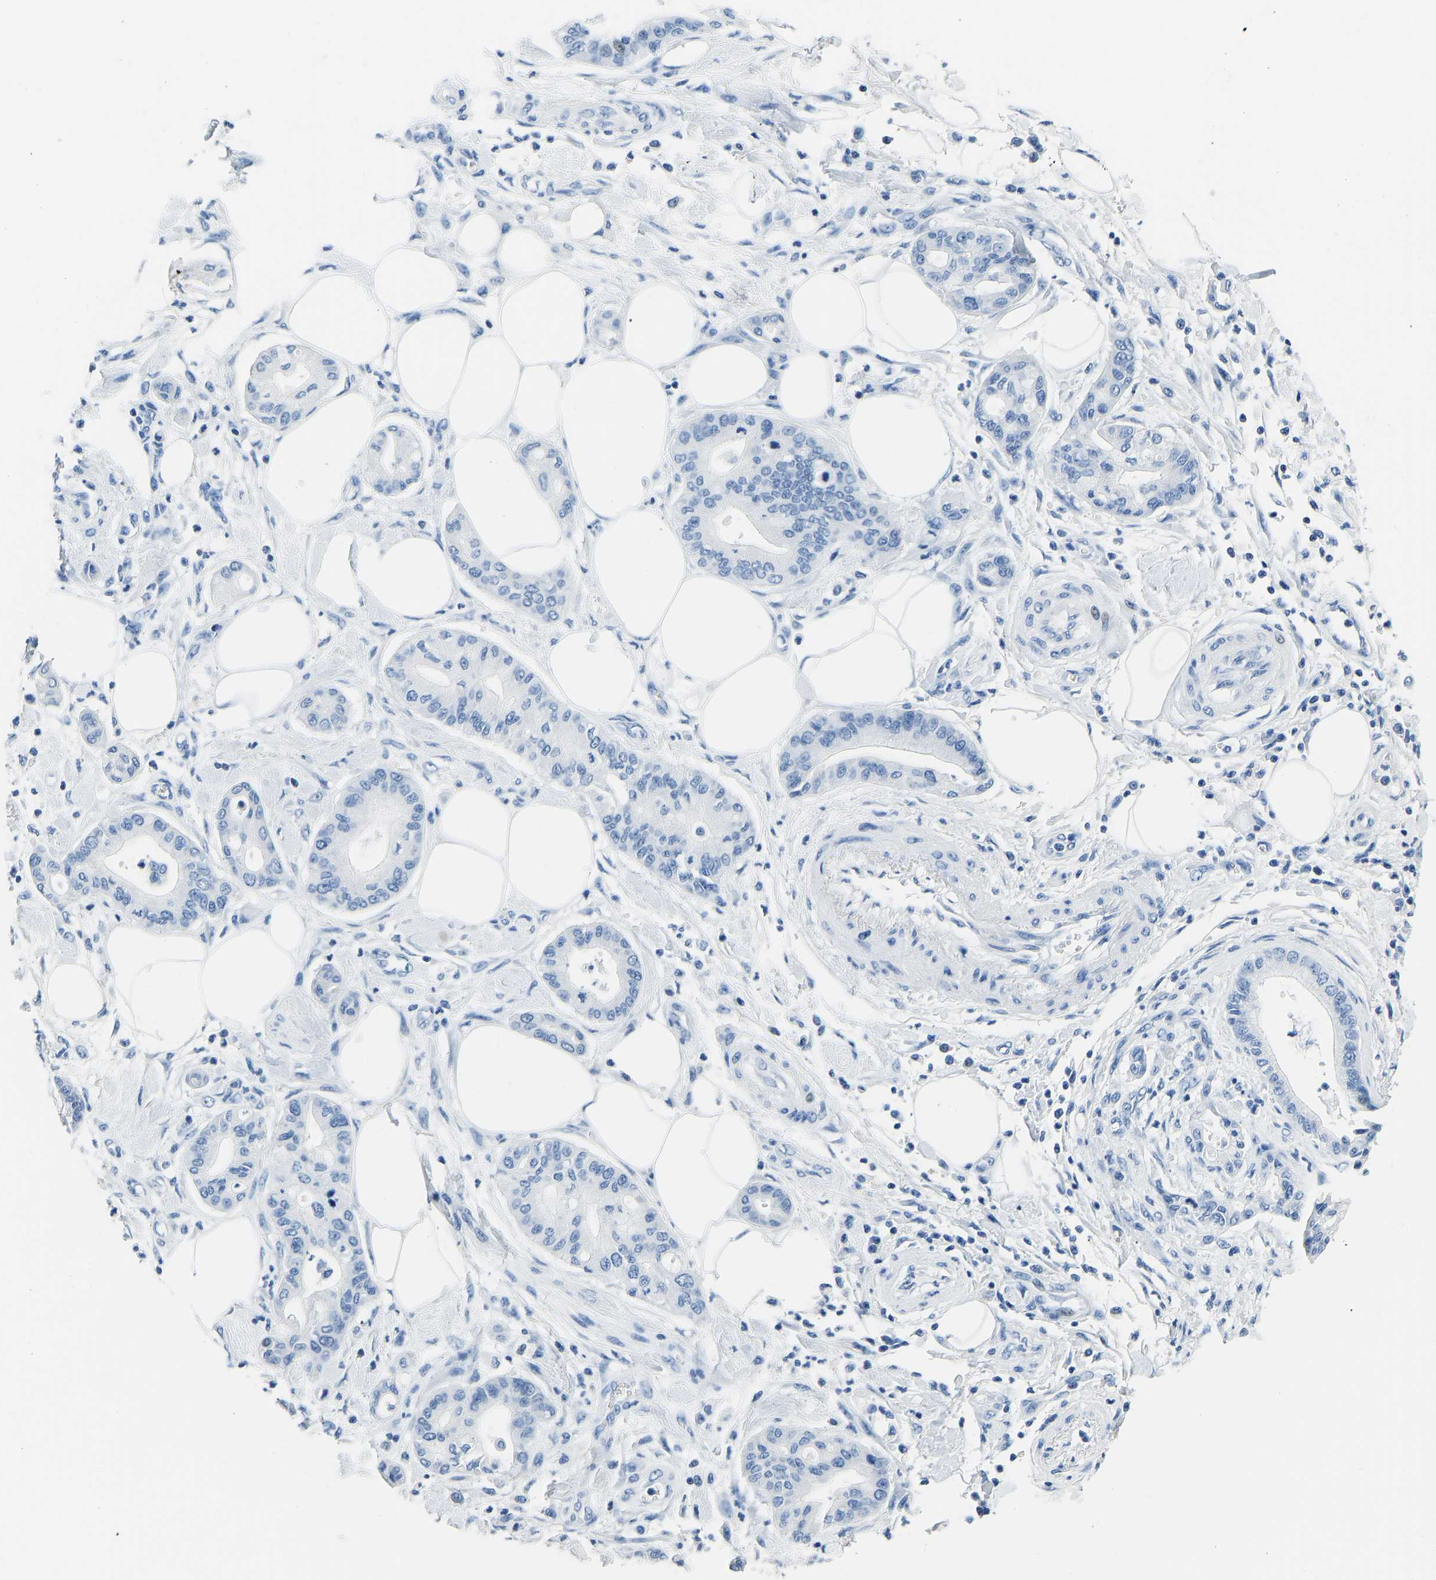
{"staining": {"intensity": "negative", "quantity": "none", "location": "none"}, "tissue": "pancreatic cancer", "cell_type": "Tumor cells", "image_type": "cancer", "snomed": [{"axis": "morphology", "description": "Adenocarcinoma, NOS"}, {"axis": "morphology", "description": "Adenocarcinoma, metastatic, NOS"}, {"axis": "topography", "description": "Lymph node"}, {"axis": "topography", "description": "Pancreas"}, {"axis": "topography", "description": "Duodenum"}], "caption": "The micrograph exhibits no staining of tumor cells in pancreatic cancer.", "gene": "SERPINB3", "patient": {"sex": "female", "age": 64}}